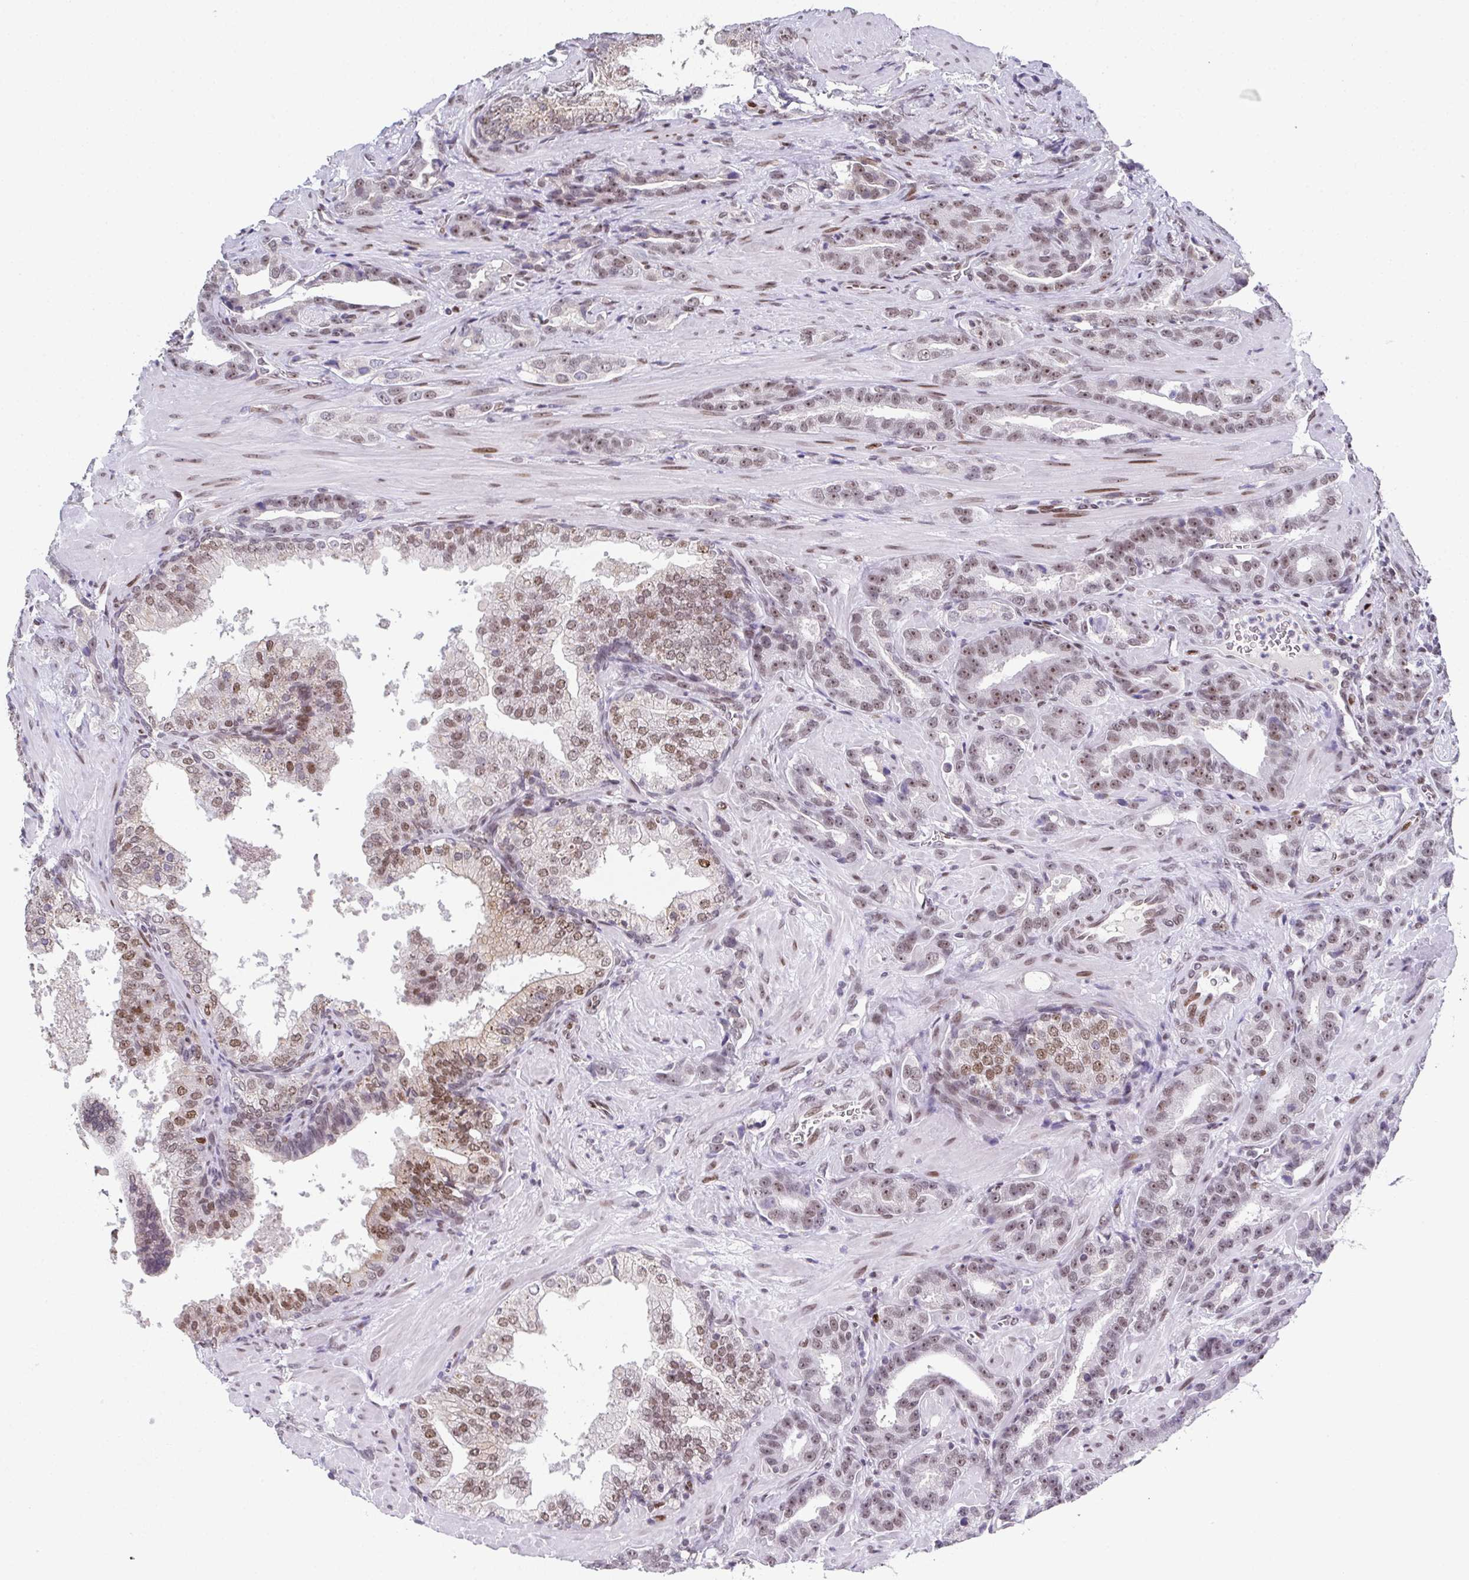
{"staining": {"intensity": "moderate", "quantity": "25%-75%", "location": "nuclear"}, "tissue": "prostate cancer", "cell_type": "Tumor cells", "image_type": "cancer", "snomed": [{"axis": "morphology", "description": "Adenocarcinoma, High grade"}, {"axis": "topography", "description": "Prostate"}], "caption": "A high-resolution histopathology image shows immunohistochemistry (IHC) staining of prostate cancer (high-grade adenocarcinoma), which exhibits moderate nuclear expression in approximately 25%-75% of tumor cells. Ihc stains the protein in brown and the nuclei are stained blue.", "gene": "RB1", "patient": {"sex": "male", "age": 65}}